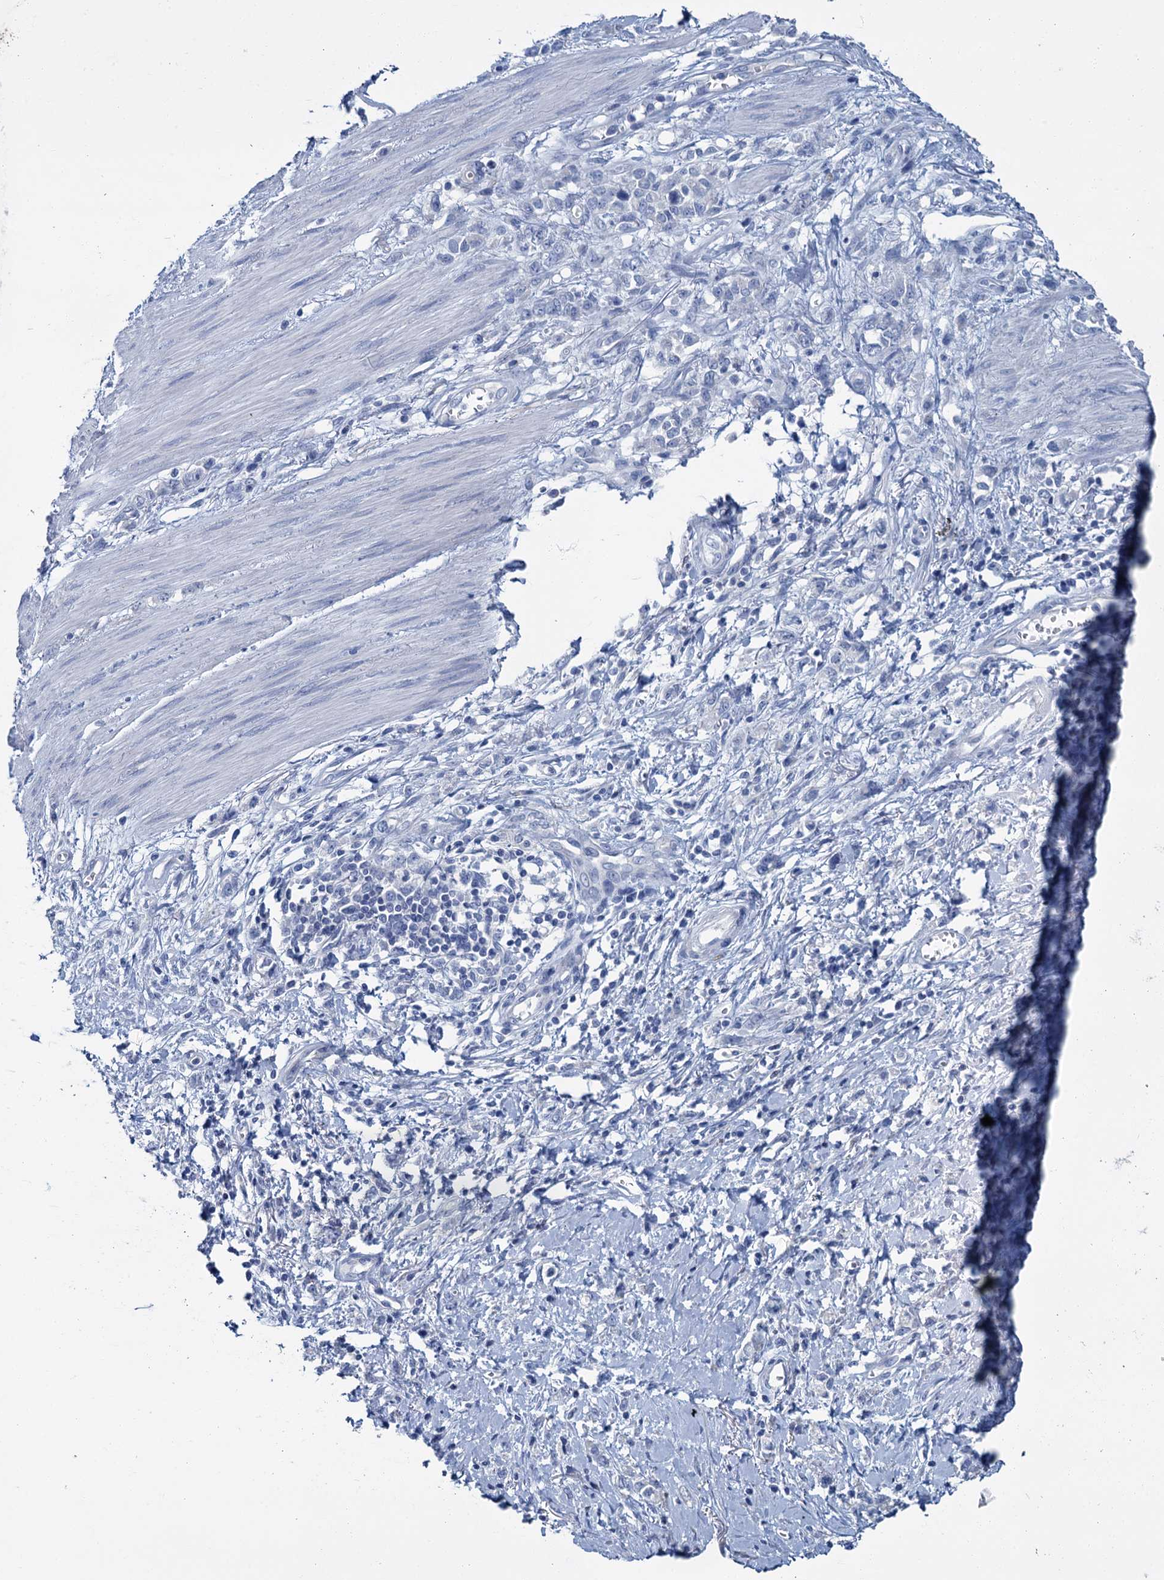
{"staining": {"intensity": "negative", "quantity": "none", "location": "none"}, "tissue": "stomach cancer", "cell_type": "Tumor cells", "image_type": "cancer", "snomed": [{"axis": "morphology", "description": "Adenocarcinoma, NOS"}, {"axis": "topography", "description": "Stomach"}], "caption": "Histopathology image shows no significant protein positivity in tumor cells of stomach cancer (adenocarcinoma).", "gene": "SNCB", "patient": {"sex": "female", "age": 76}}